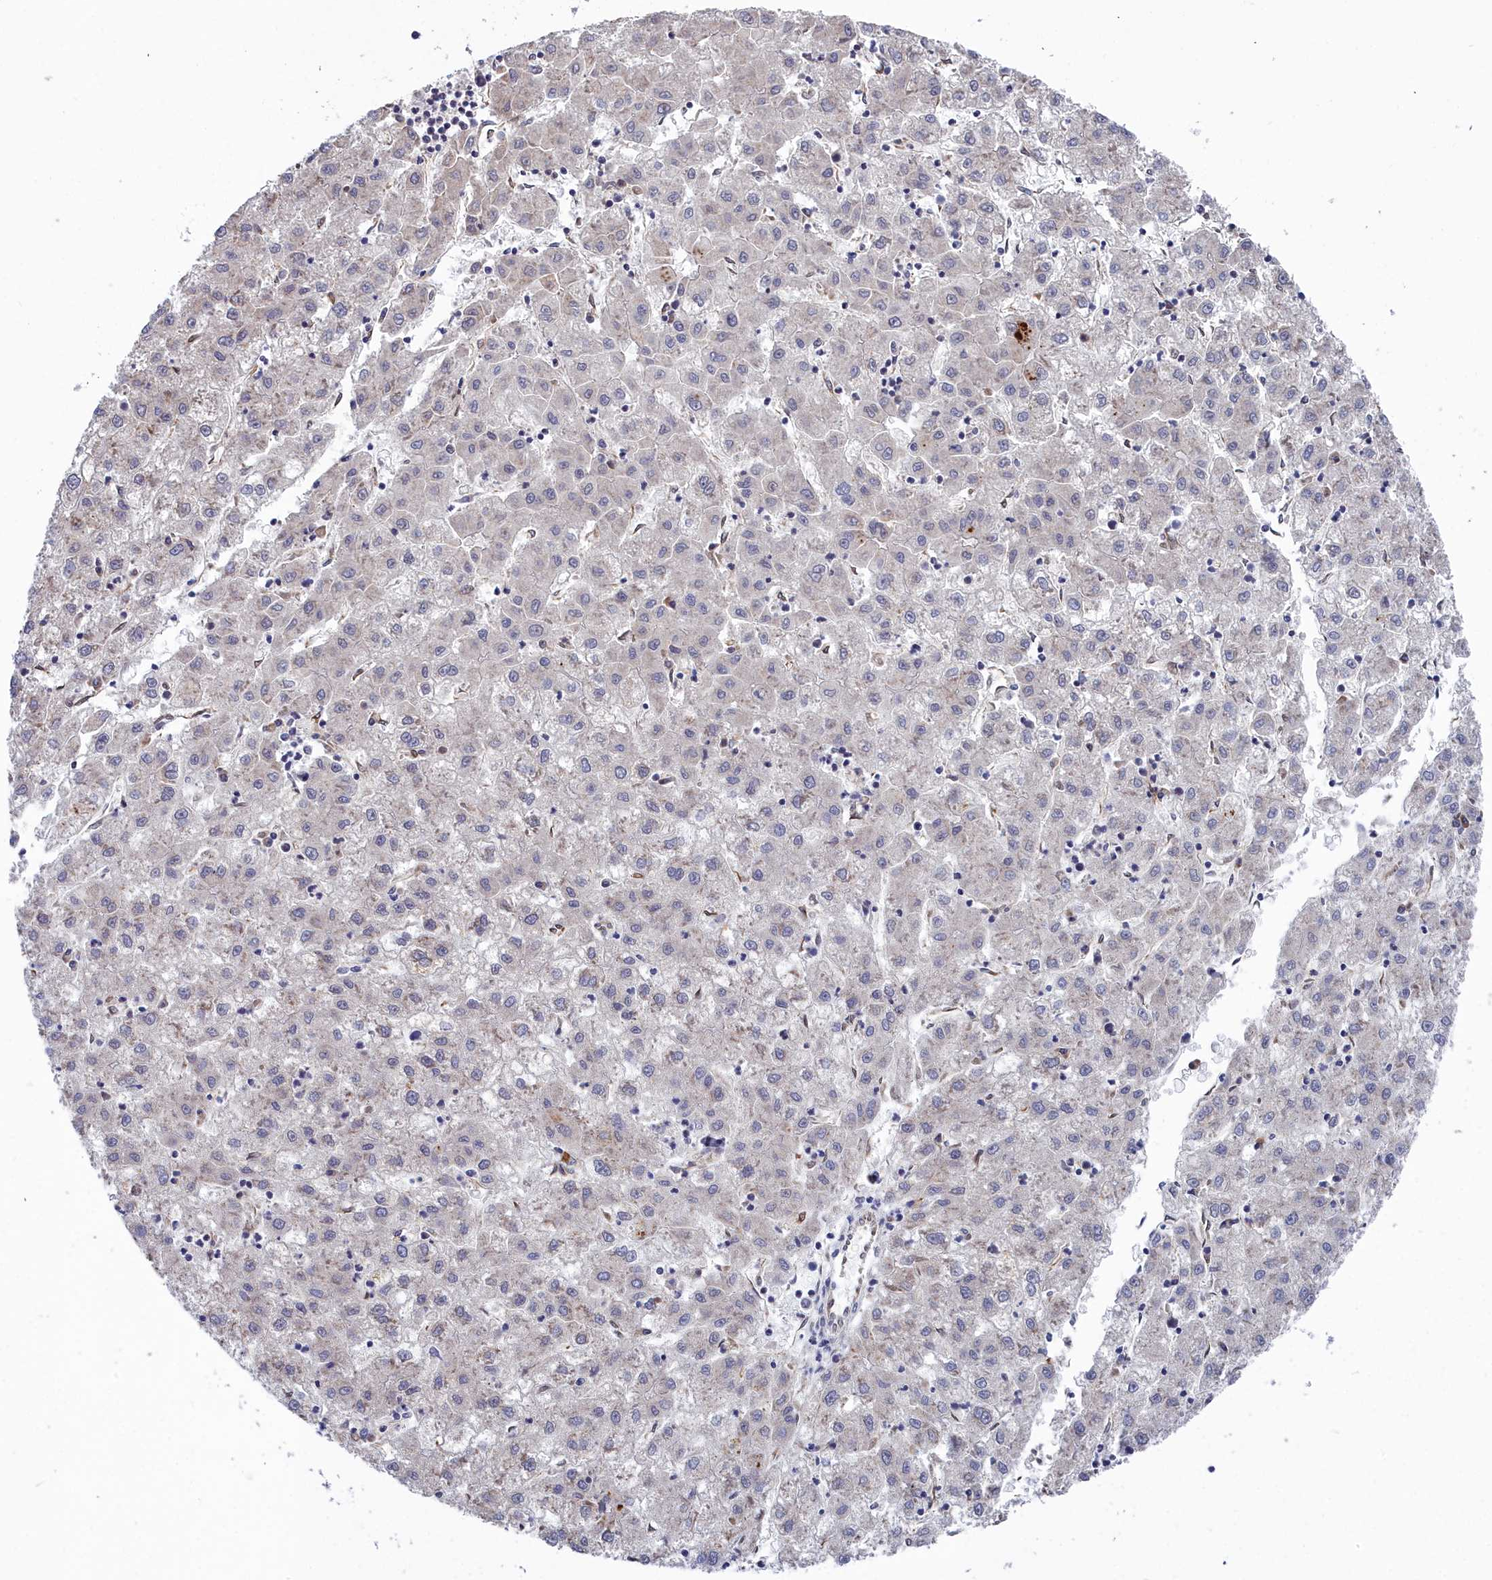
{"staining": {"intensity": "negative", "quantity": "none", "location": "none"}, "tissue": "liver cancer", "cell_type": "Tumor cells", "image_type": "cancer", "snomed": [{"axis": "morphology", "description": "Carcinoma, Hepatocellular, NOS"}, {"axis": "topography", "description": "Liver"}], "caption": "The micrograph displays no significant positivity in tumor cells of liver hepatocellular carcinoma. Brightfield microscopy of IHC stained with DAB (3,3'-diaminobenzidine) (brown) and hematoxylin (blue), captured at high magnification.", "gene": "RDX", "patient": {"sex": "male", "age": 72}}